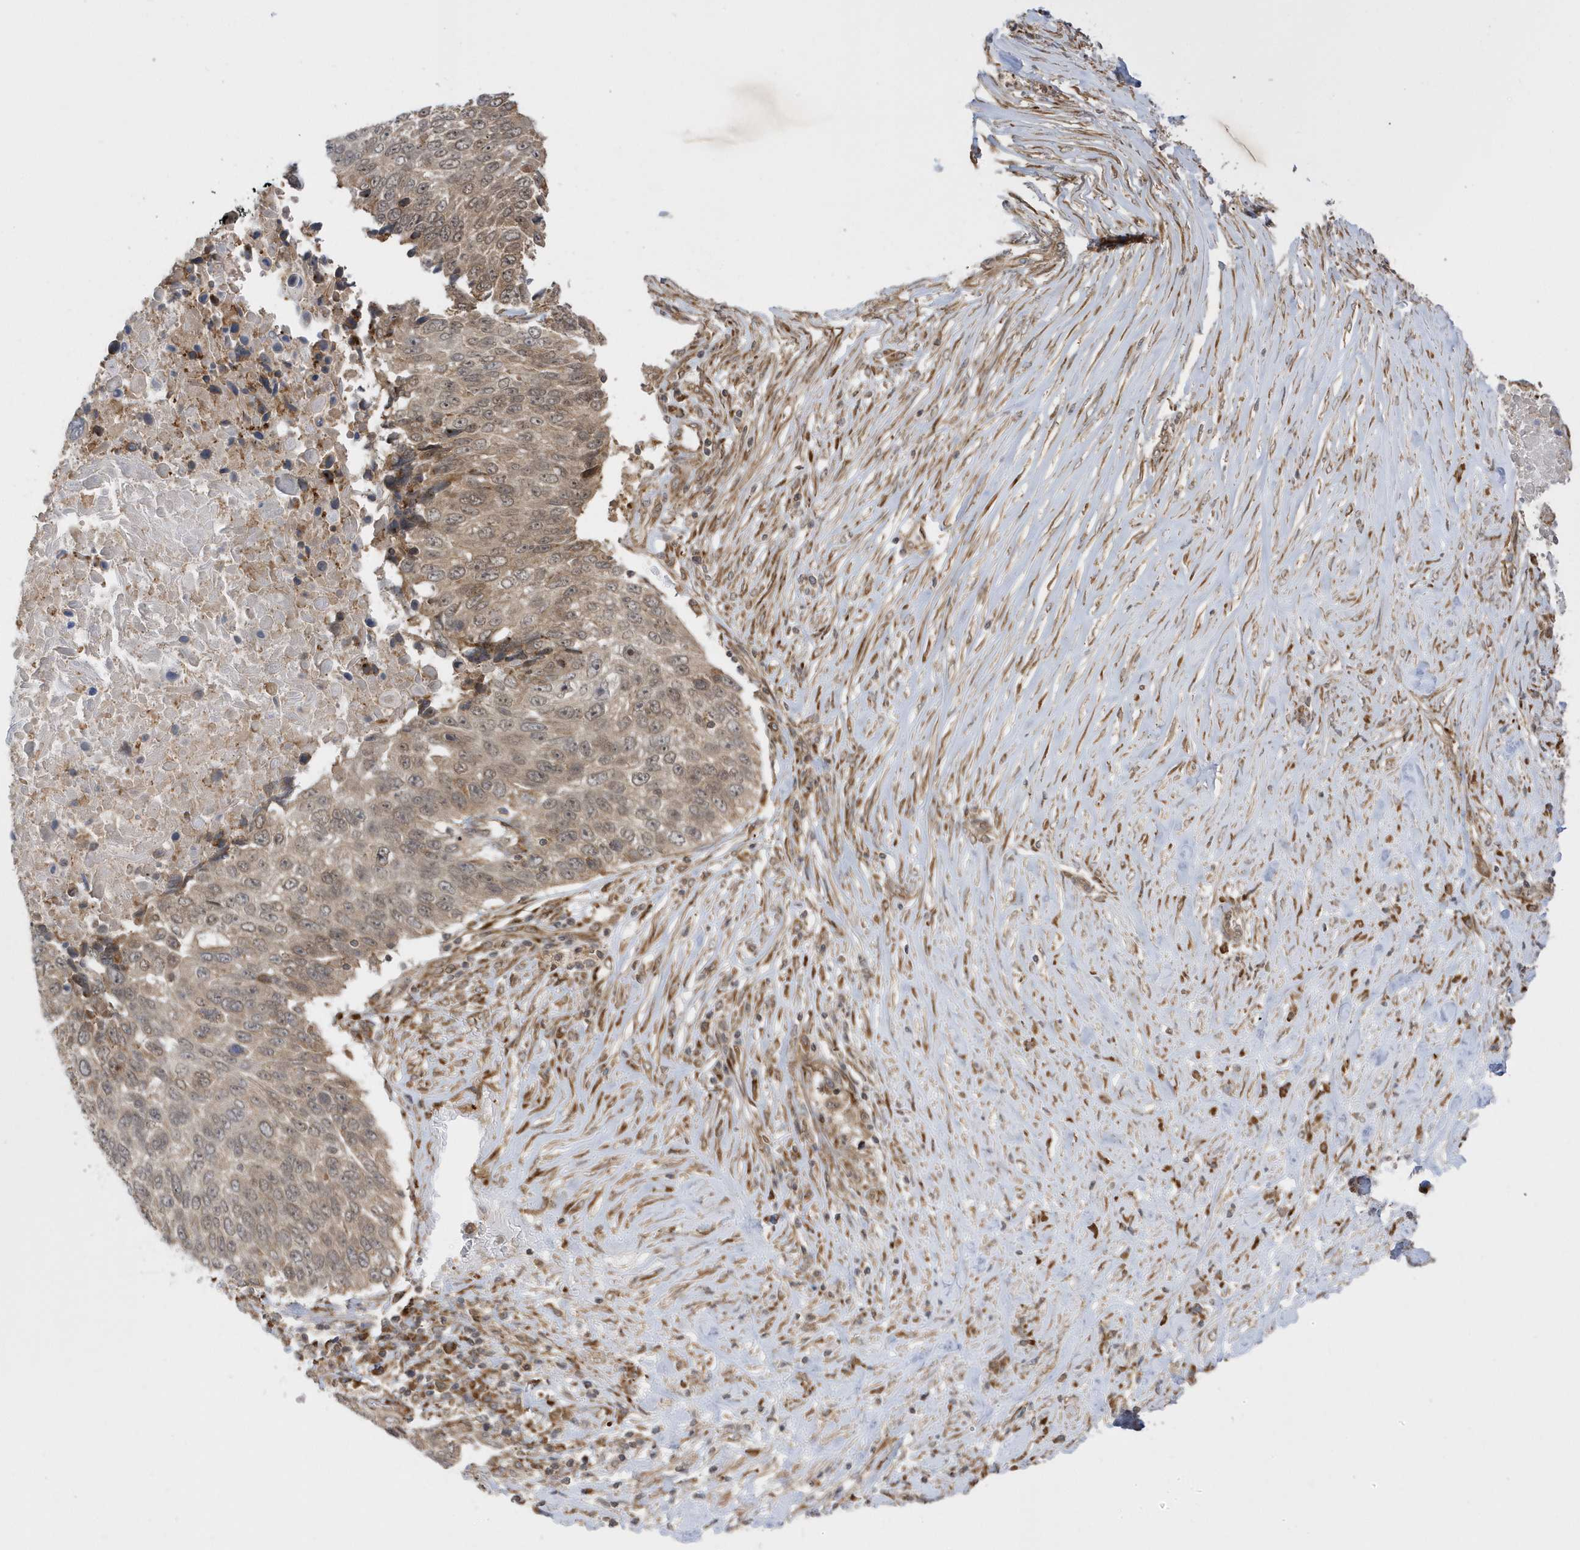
{"staining": {"intensity": "moderate", "quantity": ">75%", "location": "cytoplasmic/membranous"}, "tissue": "lung cancer", "cell_type": "Tumor cells", "image_type": "cancer", "snomed": [{"axis": "morphology", "description": "Squamous cell carcinoma, NOS"}, {"axis": "topography", "description": "Lung"}], "caption": "Lung squamous cell carcinoma was stained to show a protein in brown. There is medium levels of moderate cytoplasmic/membranous expression in about >75% of tumor cells.", "gene": "METTL21A", "patient": {"sex": "male", "age": 66}}